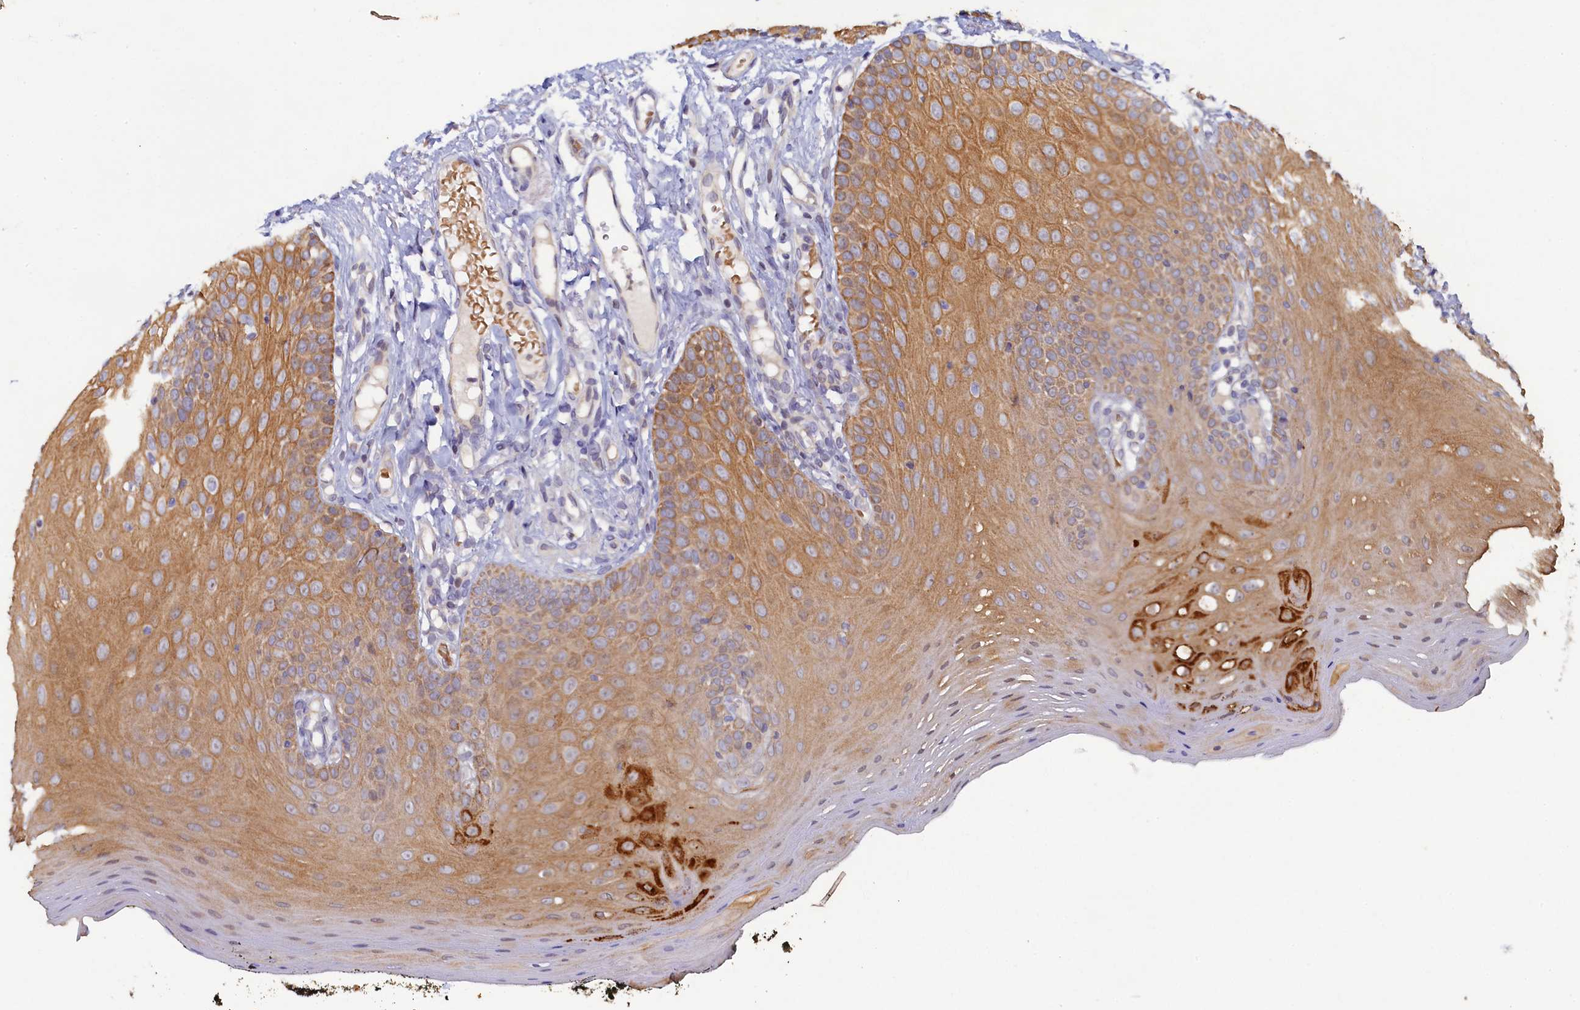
{"staining": {"intensity": "moderate", "quantity": ">75%", "location": "cytoplasmic/membranous"}, "tissue": "oral mucosa", "cell_type": "Squamous epithelial cells", "image_type": "normal", "snomed": [{"axis": "morphology", "description": "Normal tissue, NOS"}, {"axis": "topography", "description": "Oral tissue"}], "caption": "Immunohistochemistry of unremarkable oral mucosa shows medium levels of moderate cytoplasmic/membranous expression in about >75% of squamous epithelial cells. The staining was performed using DAB (3,3'-diaminobenzidine) to visualize the protein expression in brown, while the nuclei were stained in blue with hematoxylin (Magnification: 20x).", "gene": "CEP20", "patient": {"sex": "male", "age": 74}}